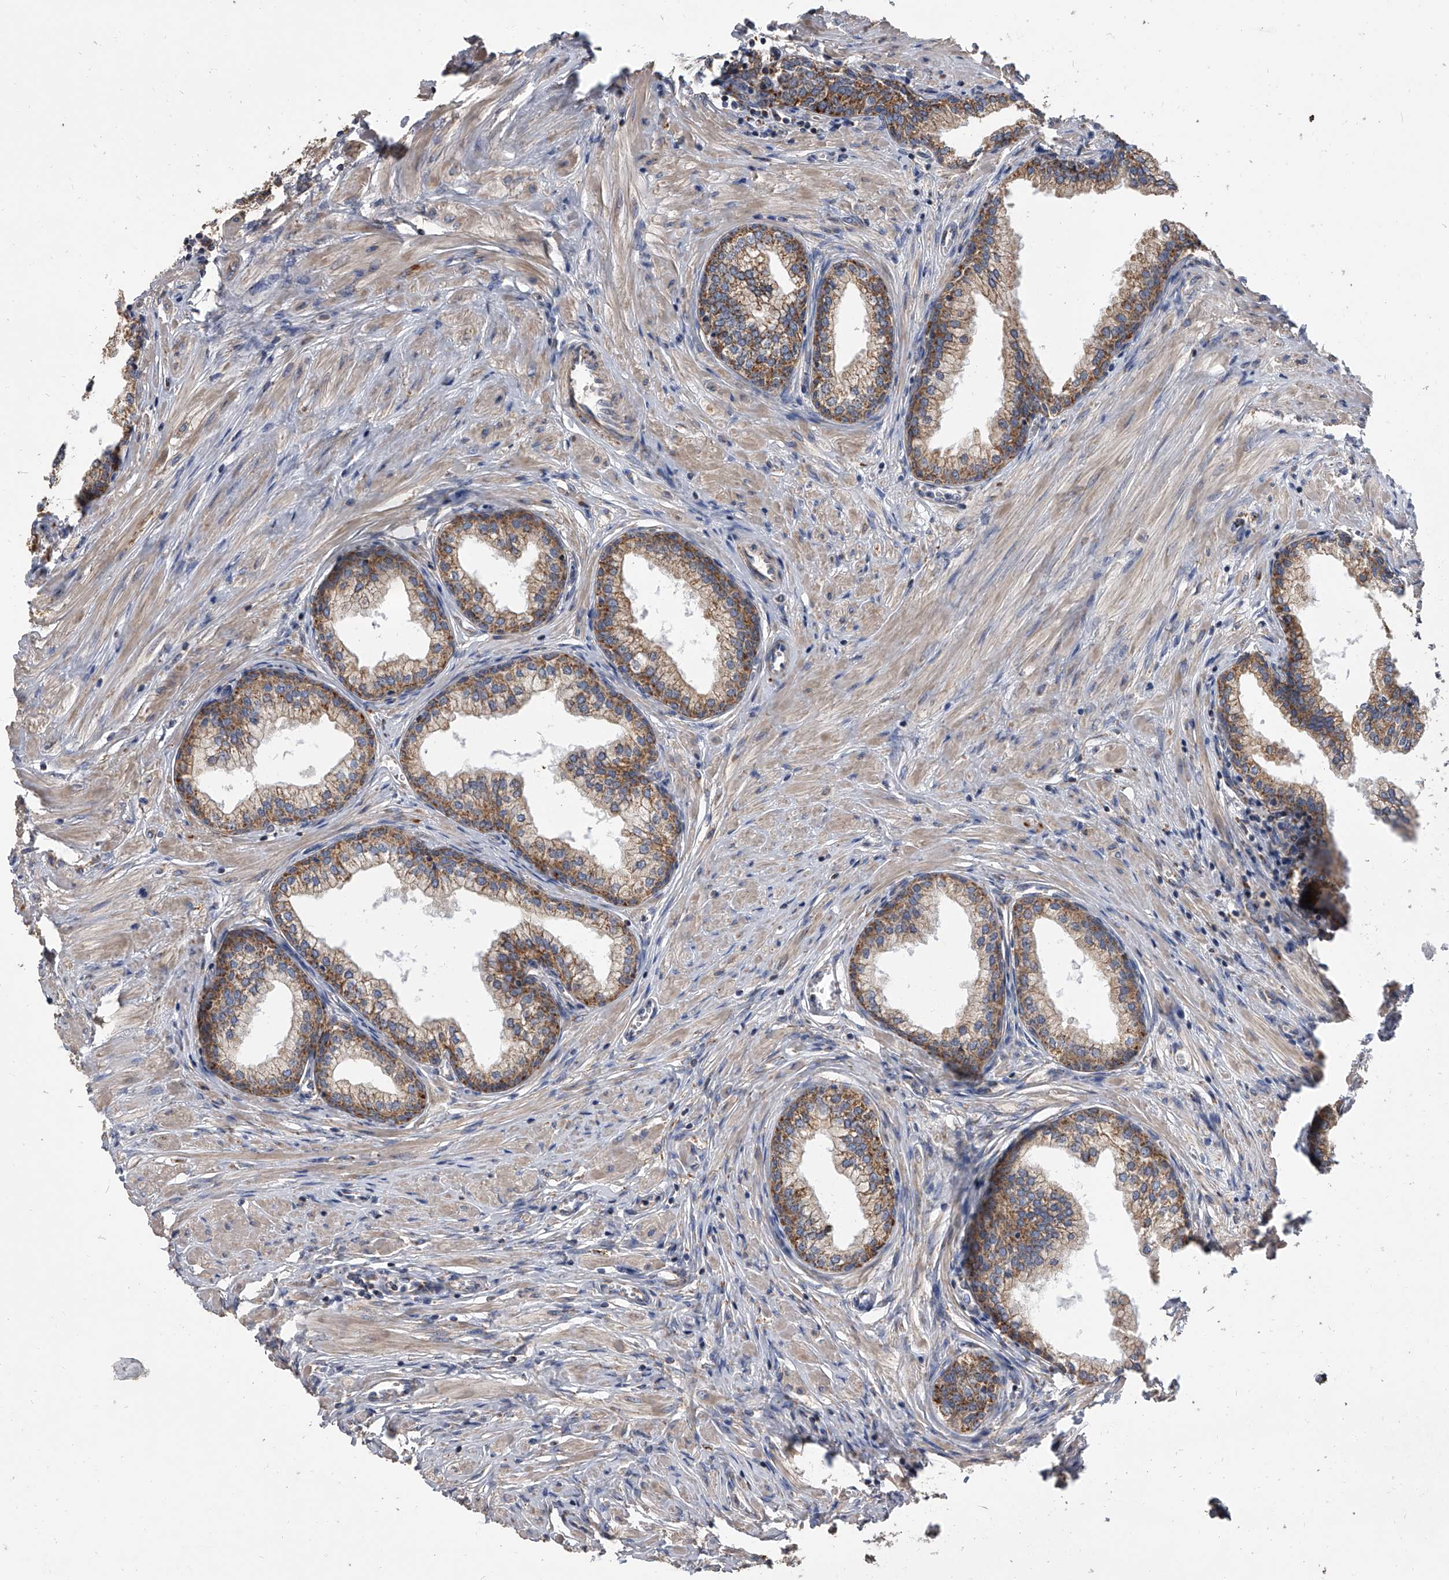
{"staining": {"intensity": "strong", "quantity": ">75%", "location": "cytoplasmic/membranous"}, "tissue": "prostate", "cell_type": "Glandular cells", "image_type": "normal", "snomed": [{"axis": "morphology", "description": "Normal tissue, NOS"}, {"axis": "morphology", "description": "Urothelial carcinoma, Low grade"}, {"axis": "topography", "description": "Urinary bladder"}, {"axis": "topography", "description": "Prostate"}], "caption": "IHC image of unremarkable human prostate stained for a protein (brown), which reveals high levels of strong cytoplasmic/membranous positivity in approximately >75% of glandular cells.", "gene": "MRPL28", "patient": {"sex": "male", "age": 60}}